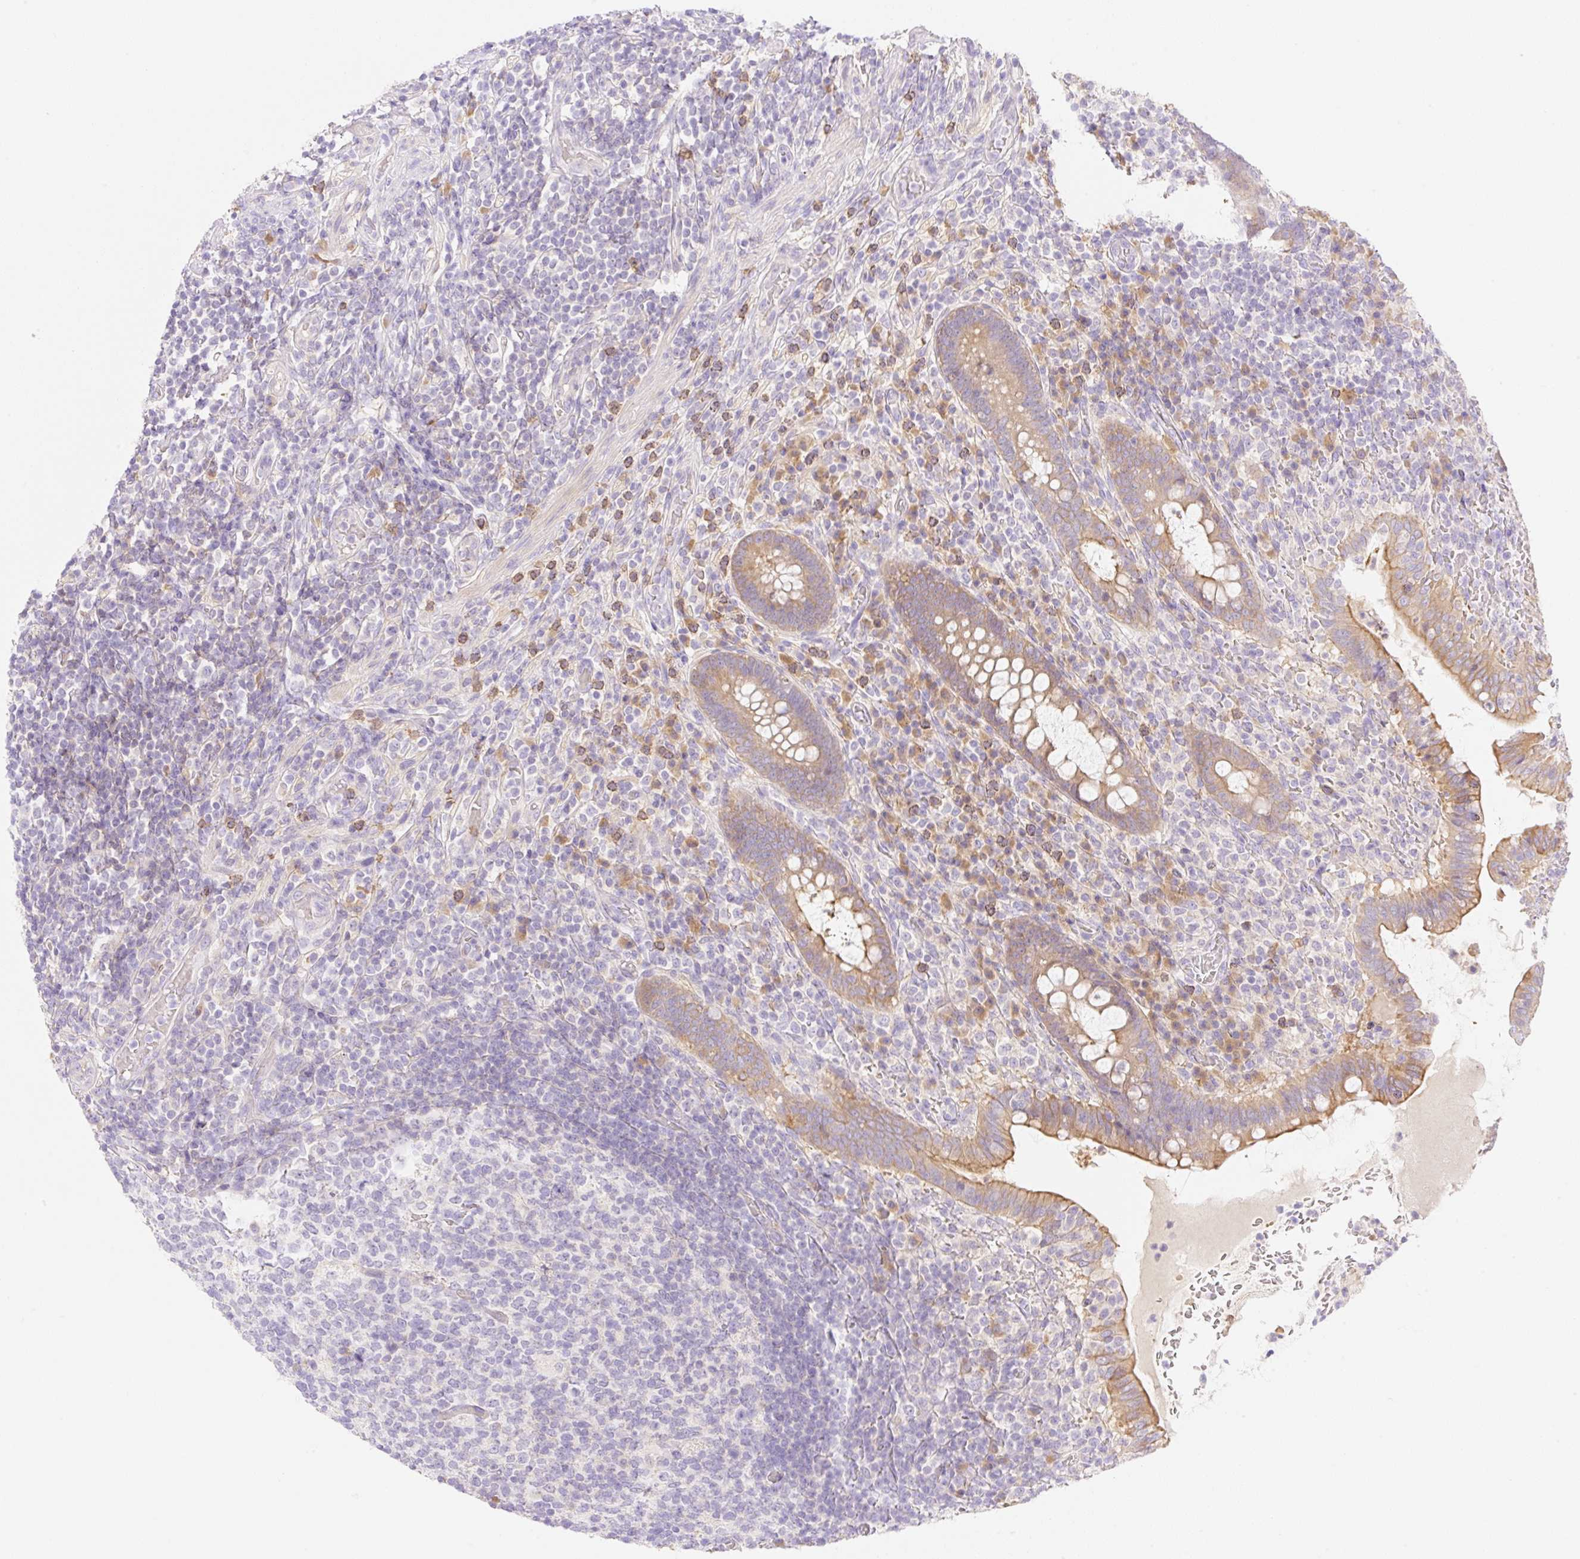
{"staining": {"intensity": "moderate", "quantity": ">75%", "location": "cytoplasmic/membranous"}, "tissue": "appendix", "cell_type": "Glandular cells", "image_type": "normal", "snomed": [{"axis": "morphology", "description": "Normal tissue, NOS"}, {"axis": "topography", "description": "Appendix"}], "caption": "This histopathology image displays IHC staining of benign human appendix, with medium moderate cytoplasmic/membranous positivity in about >75% of glandular cells.", "gene": "DENND5A", "patient": {"sex": "female", "age": 43}}